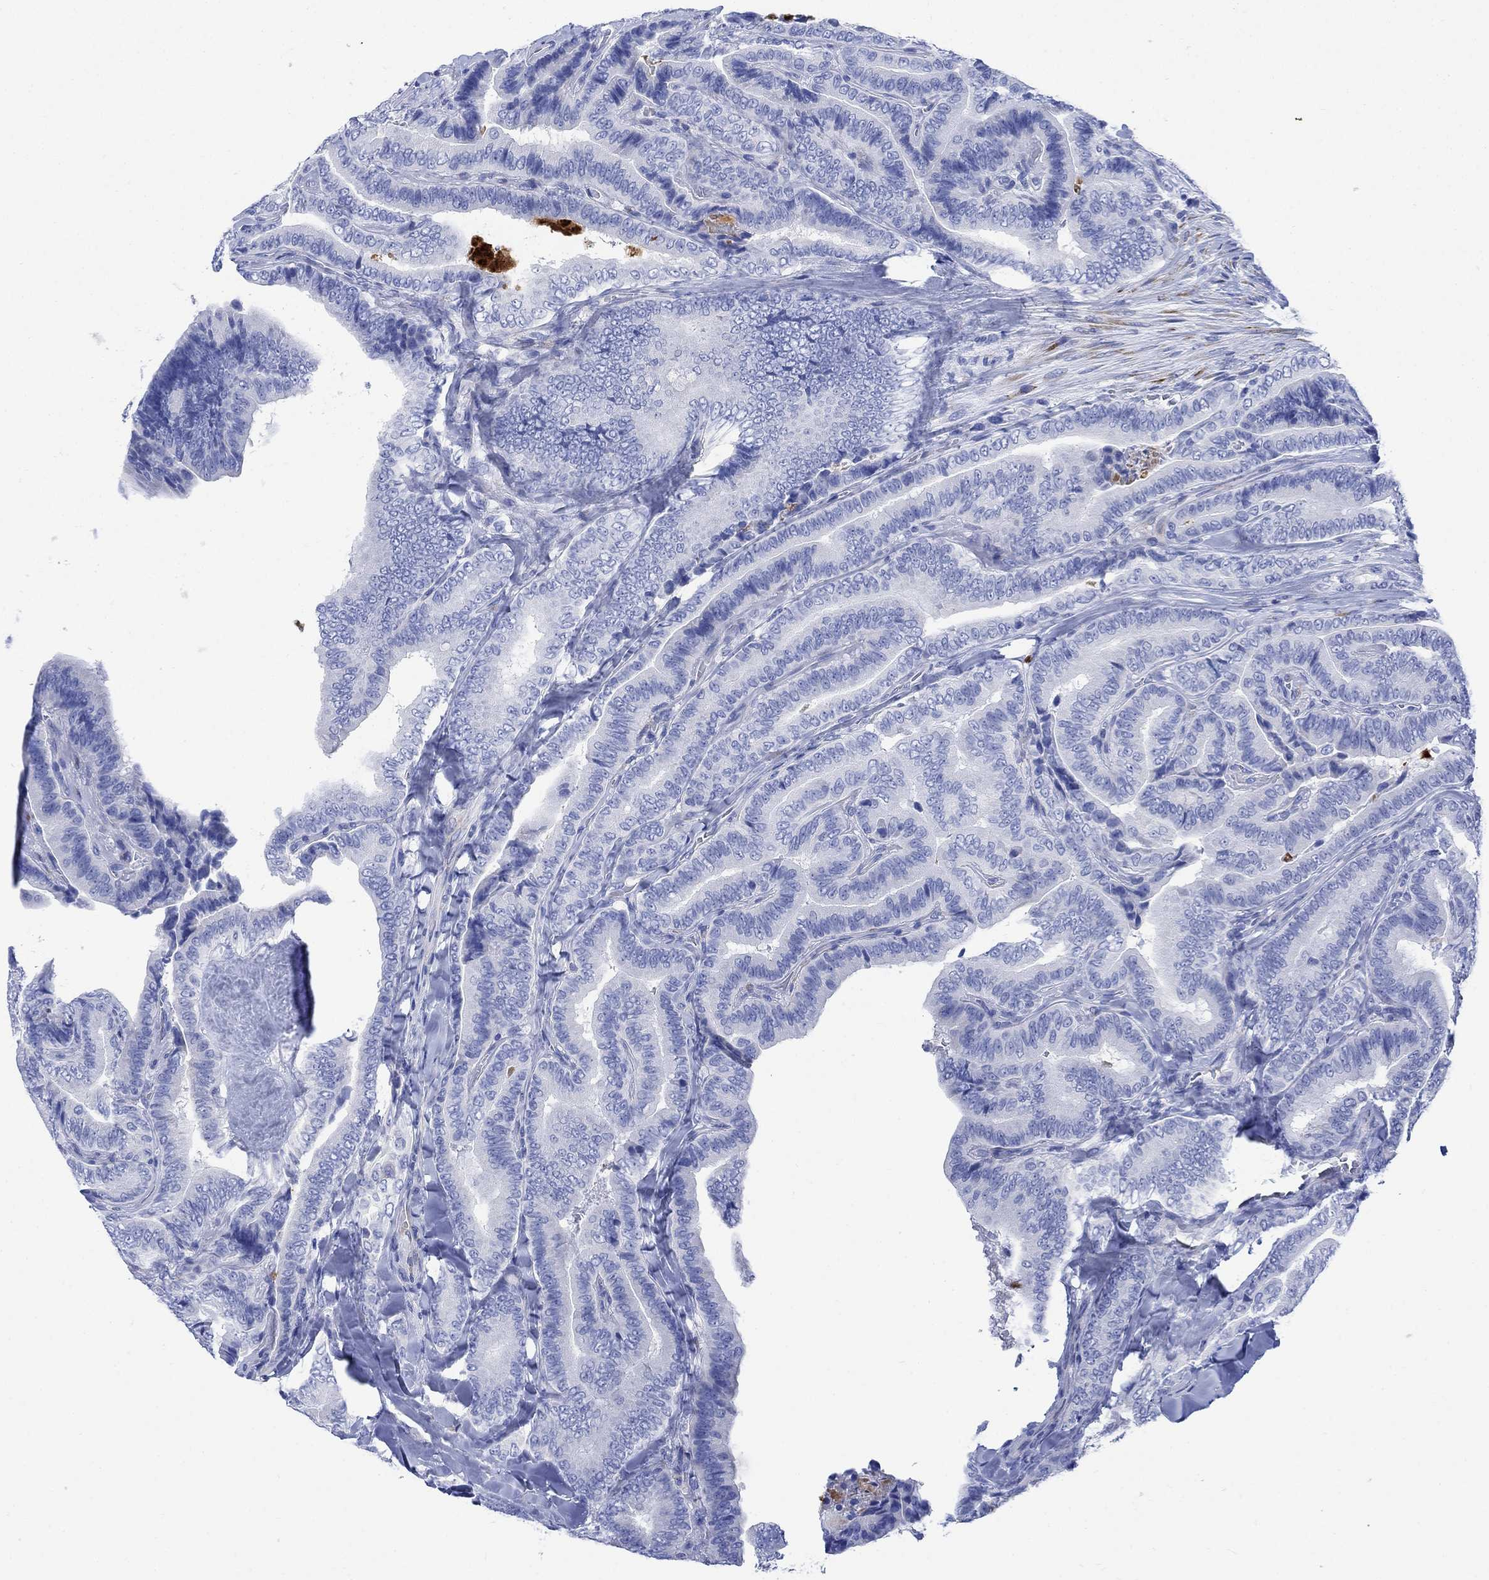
{"staining": {"intensity": "negative", "quantity": "none", "location": "none"}, "tissue": "thyroid cancer", "cell_type": "Tumor cells", "image_type": "cancer", "snomed": [{"axis": "morphology", "description": "Papillary adenocarcinoma, NOS"}, {"axis": "topography", "description": "Thyroid gland"}], "caption": "Thyroid cancer stained for a protein using immunohistochemistry (IHC) demonstrates no positivity tumor cells.", "gene": "MYL1", "patient": {"sex": "male", "age": 61}}